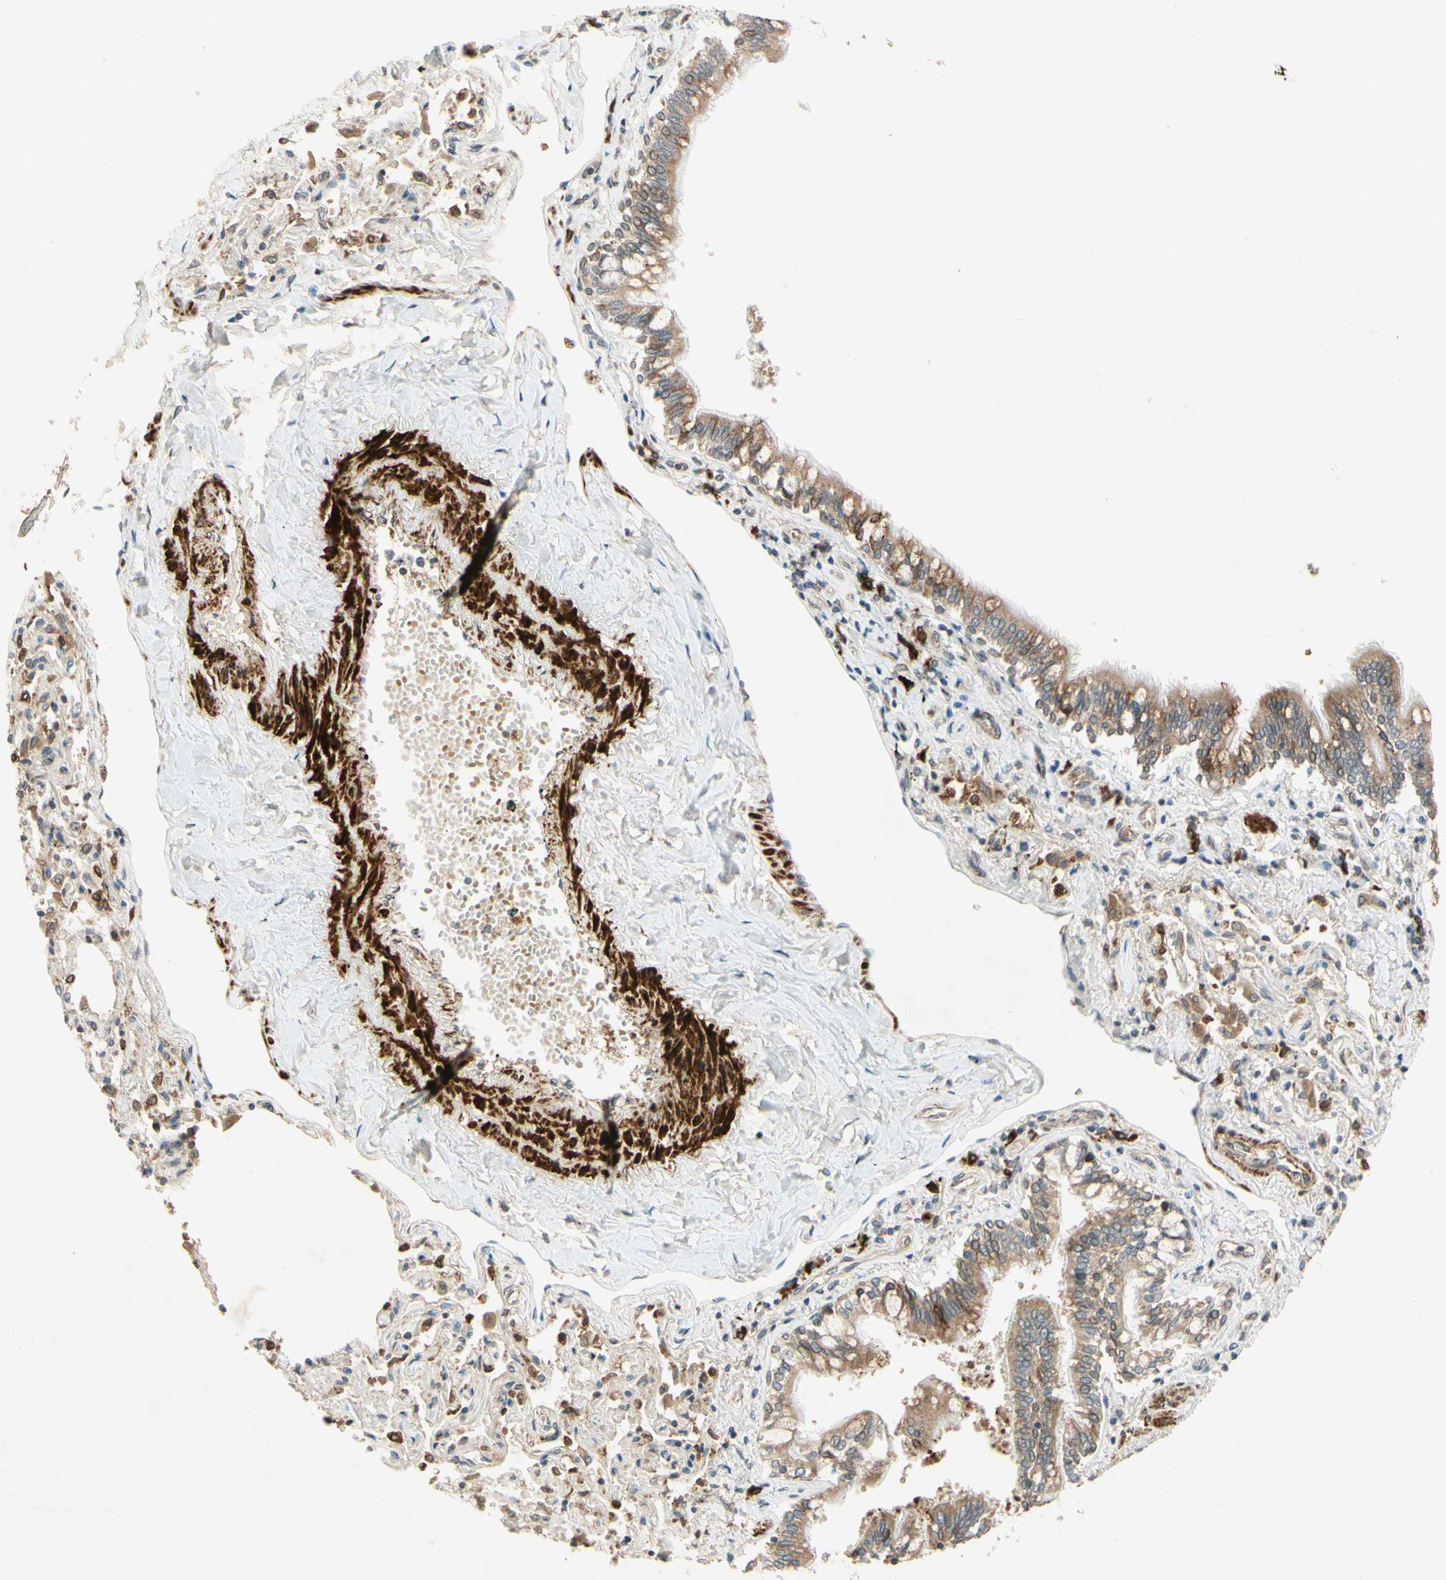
{"staining": {"intensity": "moderate", "quantity": ">75%", "location": "cytoplasmic/membranous"}, "tissue": "bronchus", "cell_type": "Respiratory epithelial cells", "image_type": "normal", "snomed": [{"axis": "morphology", "description": "Normal tissue, NOS"}, {"axis": "topography", "description": "Bronchus"}, {"axis": "topography", "description": "Lung"}], "caption": "A micrograph of bronchus stained for a protein exhibits moderate cytoplasmic/membranous brown staining in respiratory epithelial cells.", "gene": "PTPRU", "patient": {"sex": "male", "age": 64}}